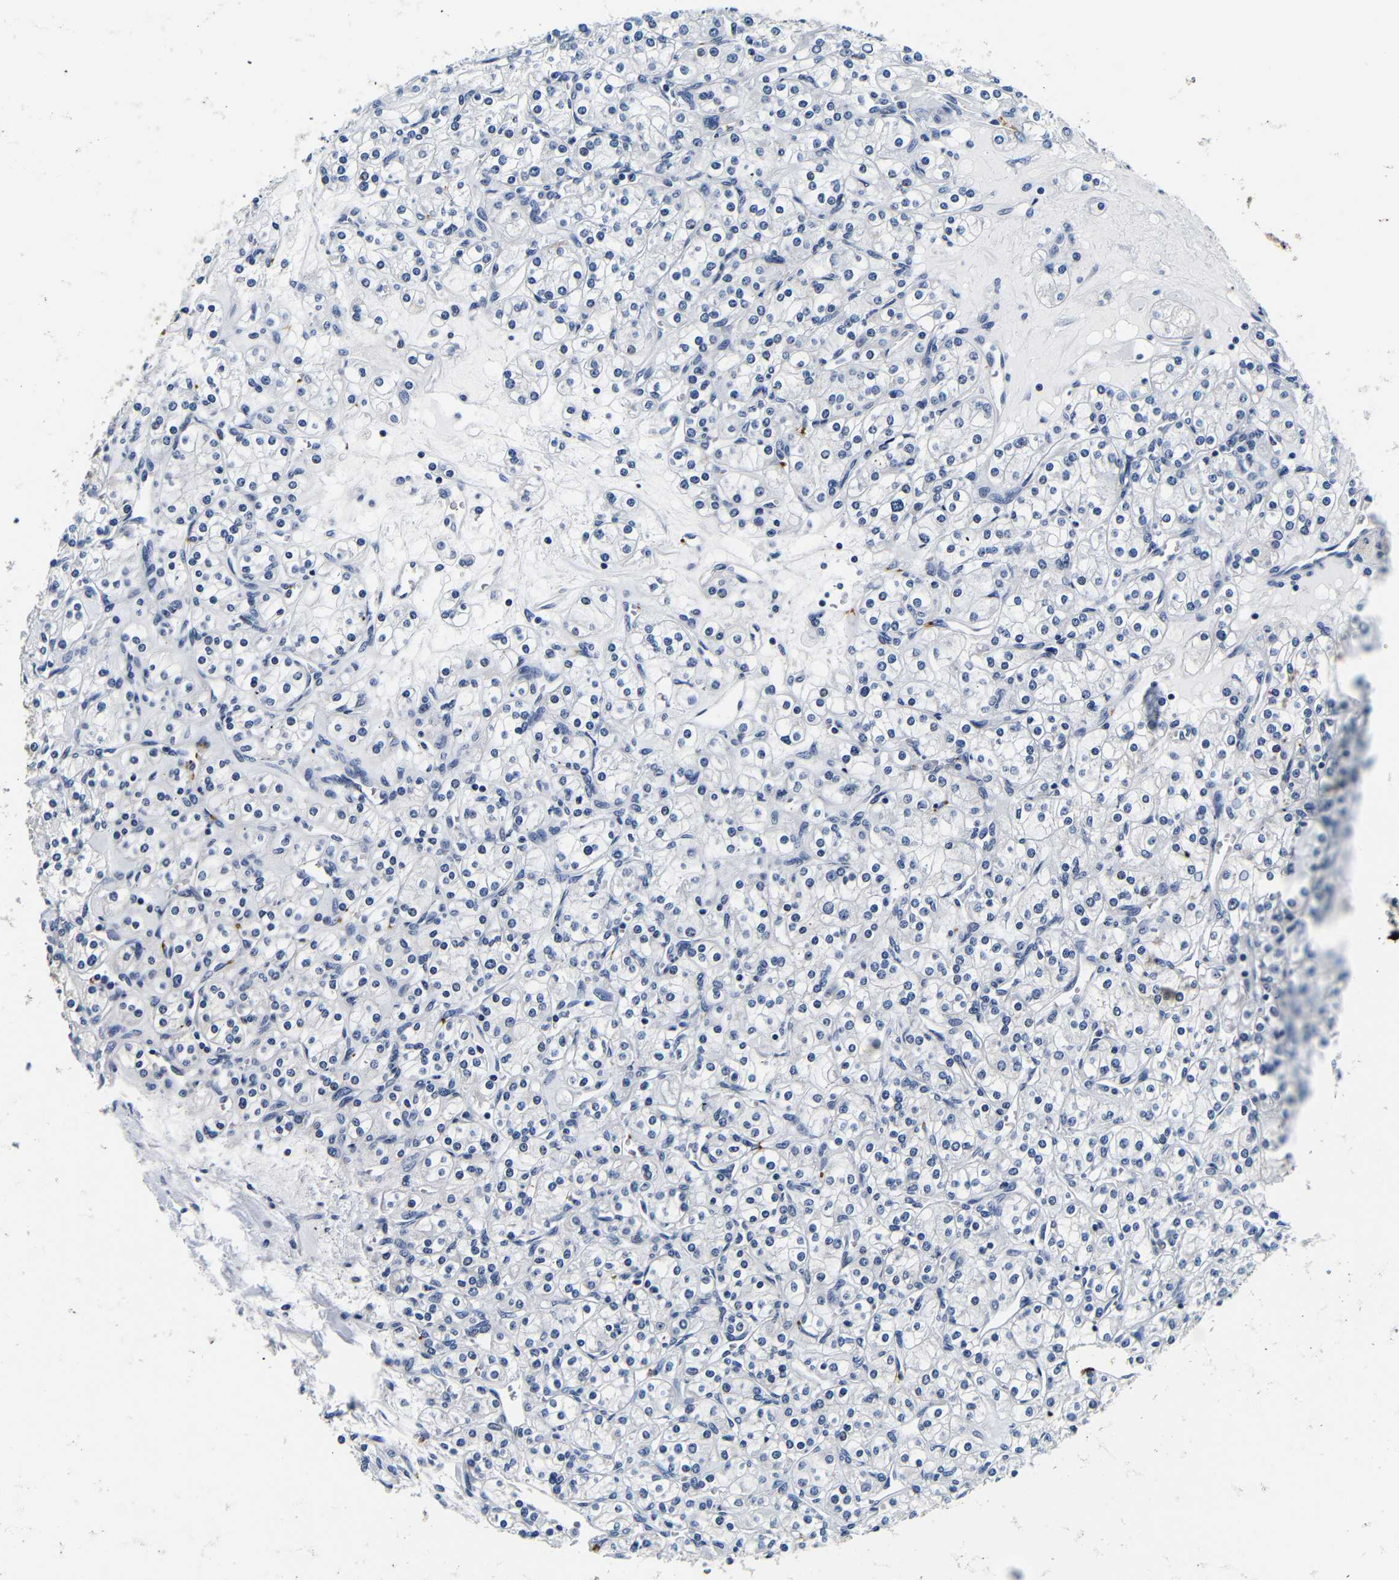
{"staining": {"intensity": "negative", "quantity": "none", "location": "none"}, "tissue": "renal cancer", "cell_type": "Tumor cells", "image_type": "cancer", "snomed": [{"axis": "morphology", "description": "Adenocarcinoma, NOS"}, {"axis": "topography", "description": "Kidney"}], "caption": "There is no significant staining in tumor cells of renal cancer (adenocarcinoma).", "gene": "GP1BA", "patient": {"sex": "male", "age": 77}}